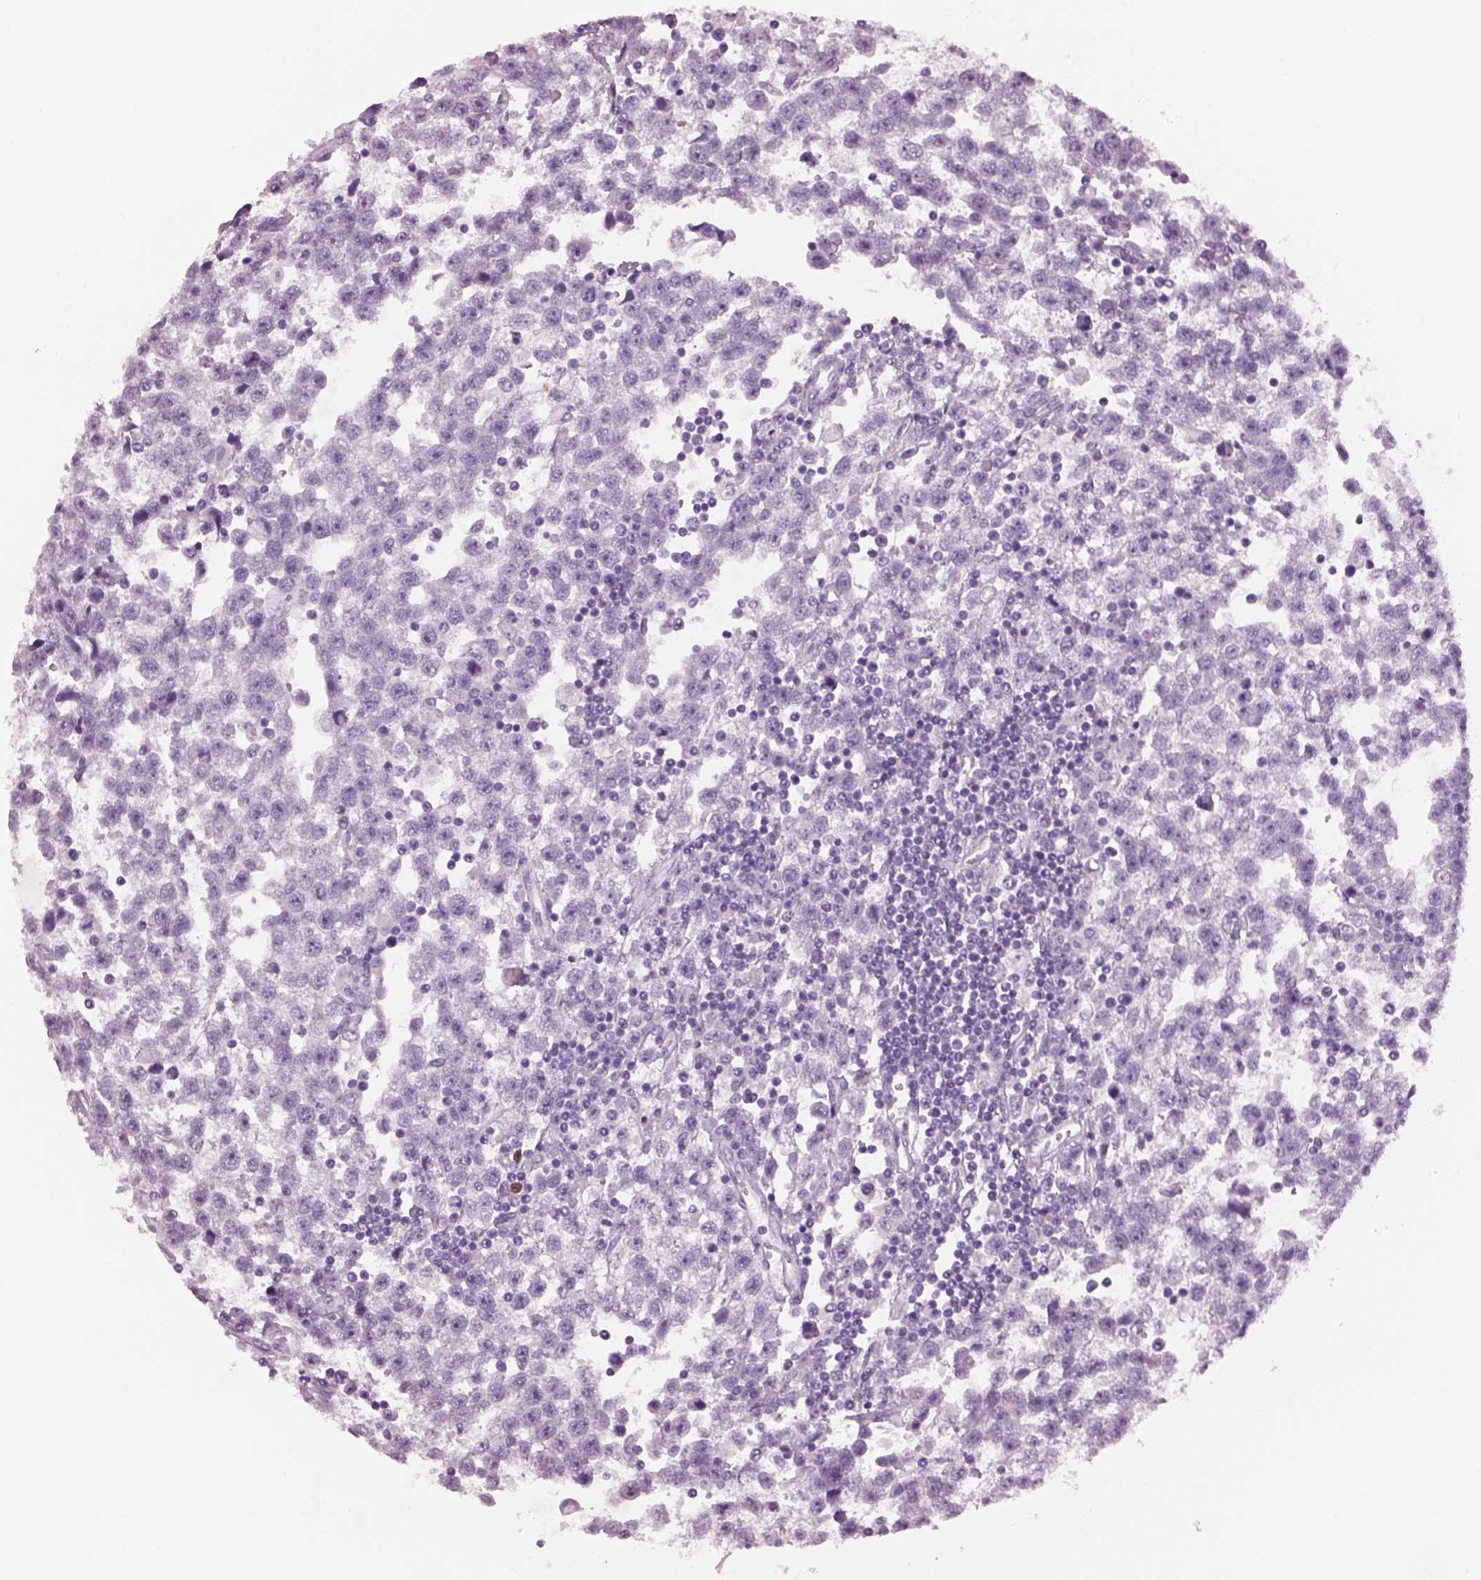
{"staining": {"intensity": "negative", "quantity": "none", "location": "none"}, "tissue": "testis cancer", "cell_type": "Tumor cells", "image_type": "cancer", "snomed": [{"axis": "morphology", "description": "Seminoma, NOS"}, {"axis": "topography", "description": "Testis"}], "caption": "An immunohistochemistry micrograph of testis cancer (seminoma) is shown. There is no staining in tumor cells of testis cancer (seminoma).", "gene": "ACOD1", "patient": {"sex": "male", "age": 34}}